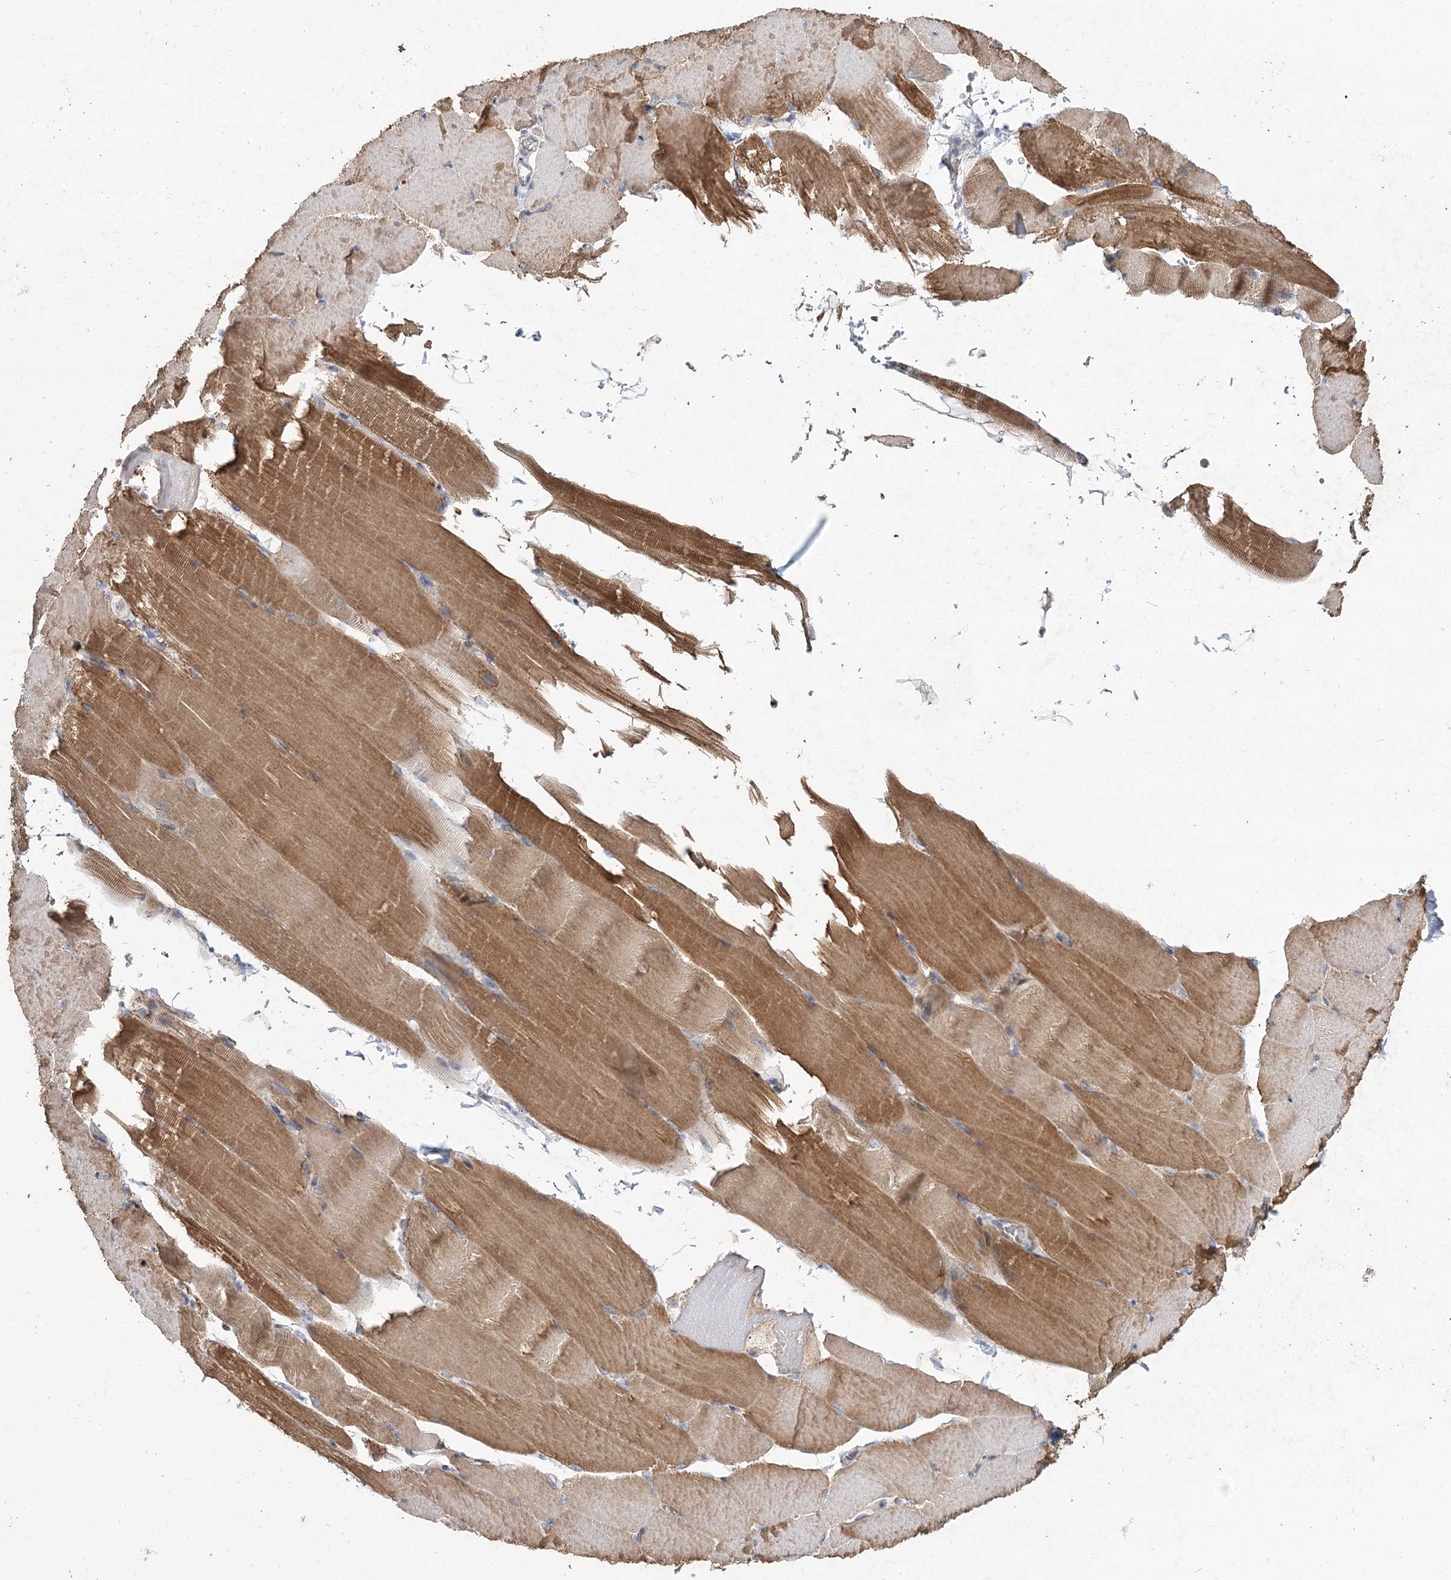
{"staining": {"intensity": "moderate", "quantity": "25%-75%", "location": "cytoplasmic/membranous"}, "tissue": "skeletal muscle", "cell_type": "Myocytes", "image_type": "normal", "snomed": [{"axis": "morphology", "description": "Normal tissue, NOS"}, {"axis": "topography", "description": "Skeletal muscle"}, {"axis": "topography", "description": "Parathyroid gland"}], "caption": "Normal skeletal muscle displays moderate cytoplasmic/membranous staining in approximately 25%-75% of myocytes, visualized by immunohistochemistry. Nuclei are stained in blue.", "gene": "RANBP3L", "patient": {"sex": "female", "age": 37}}